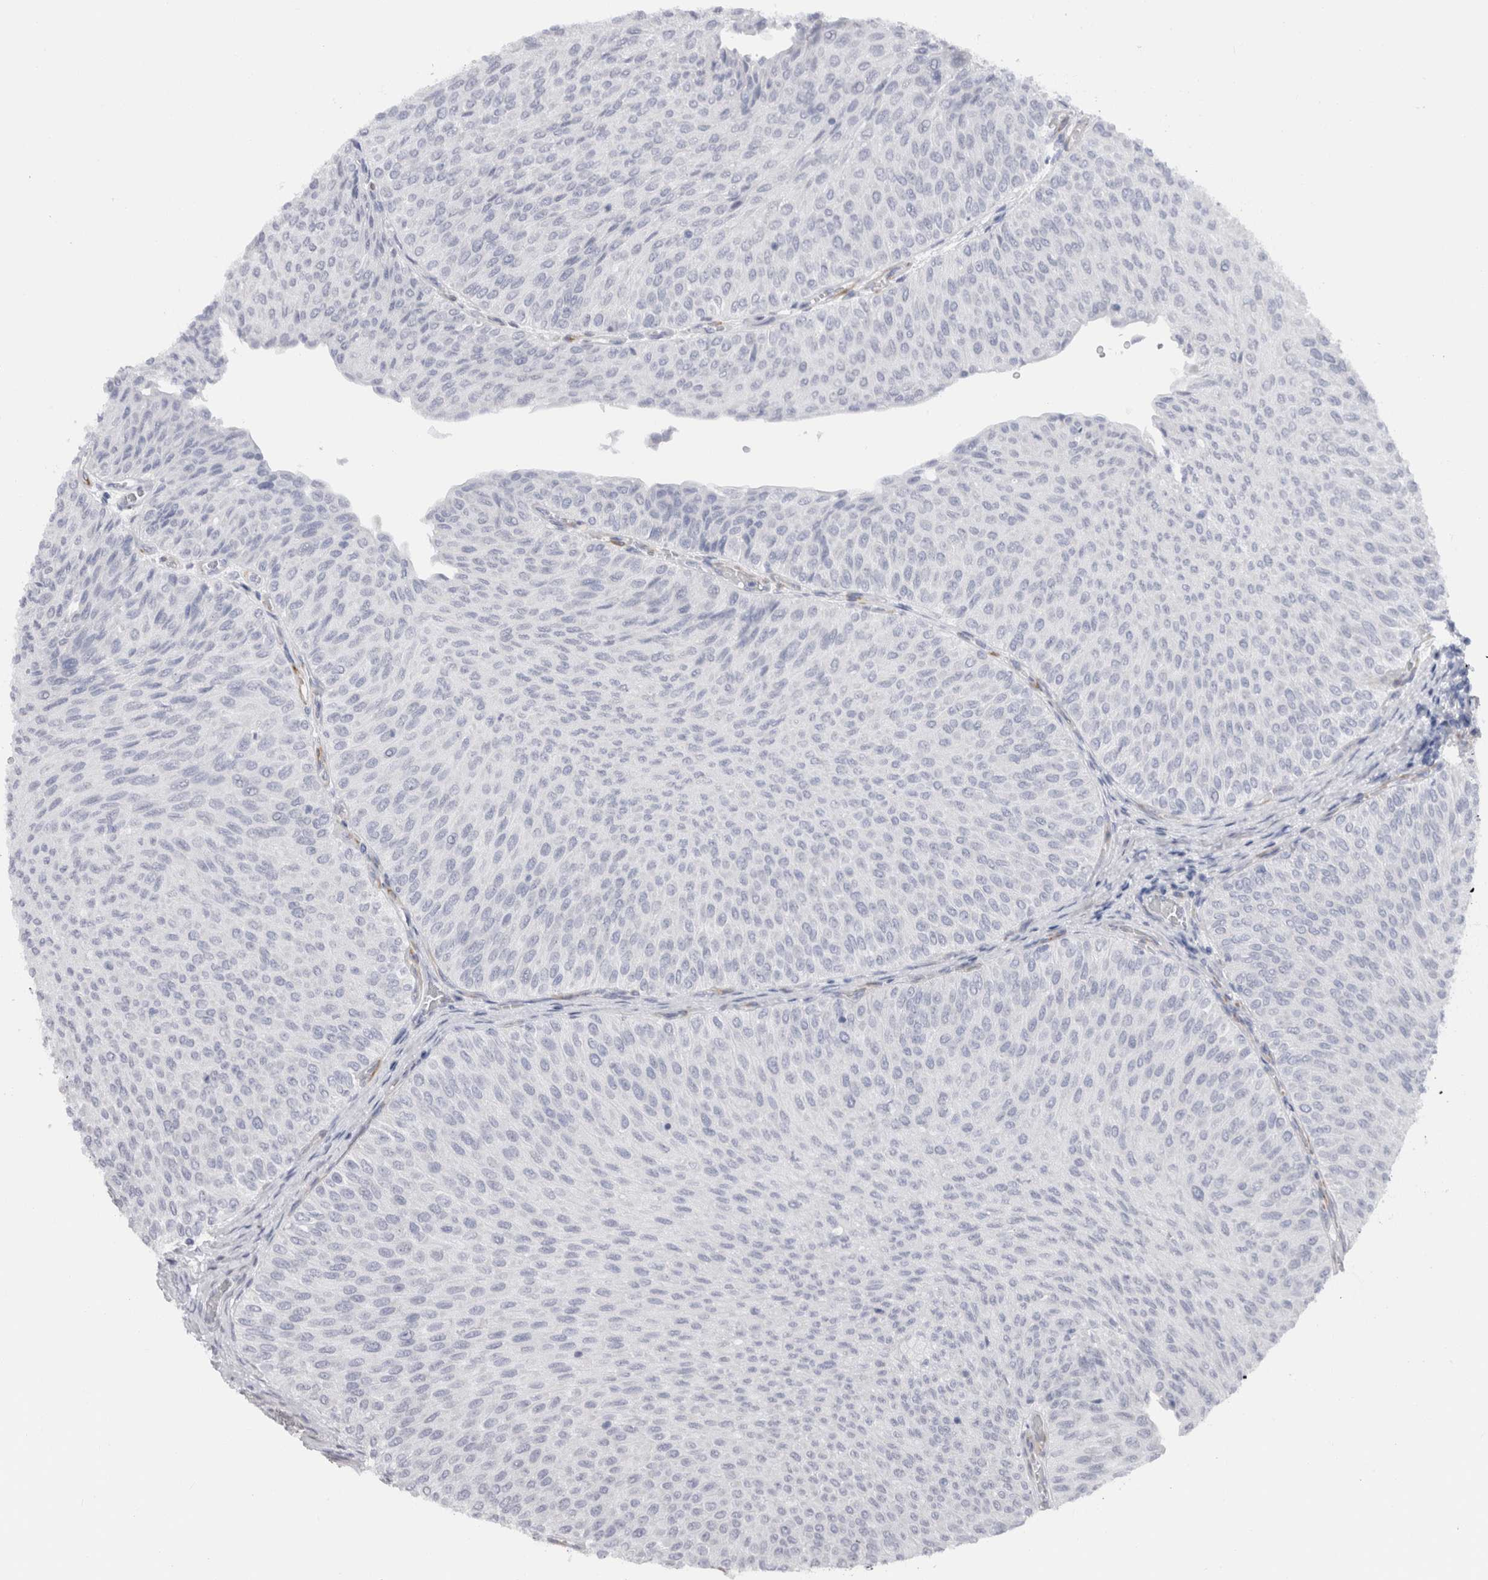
{"staining": {"intensity": "negative", "quantity": "none", "location": "none"}, "tissue": "urothelial cancer", "cell_type": "Tumor cells", "image_type": "cancer", "snomed": [{"axis": "morphology", "description": "Urothelial carcinoma, Low grade"}, {"axis": "topography", "description": "Urinary bladder"}], "caption": "This is a photomicrograph of immunohistochemistry staining of urothelial cancer, which shows no expression in tumor cells.", "gene": "C9orf50", "patient": {"sex": "male", "age": 78}}